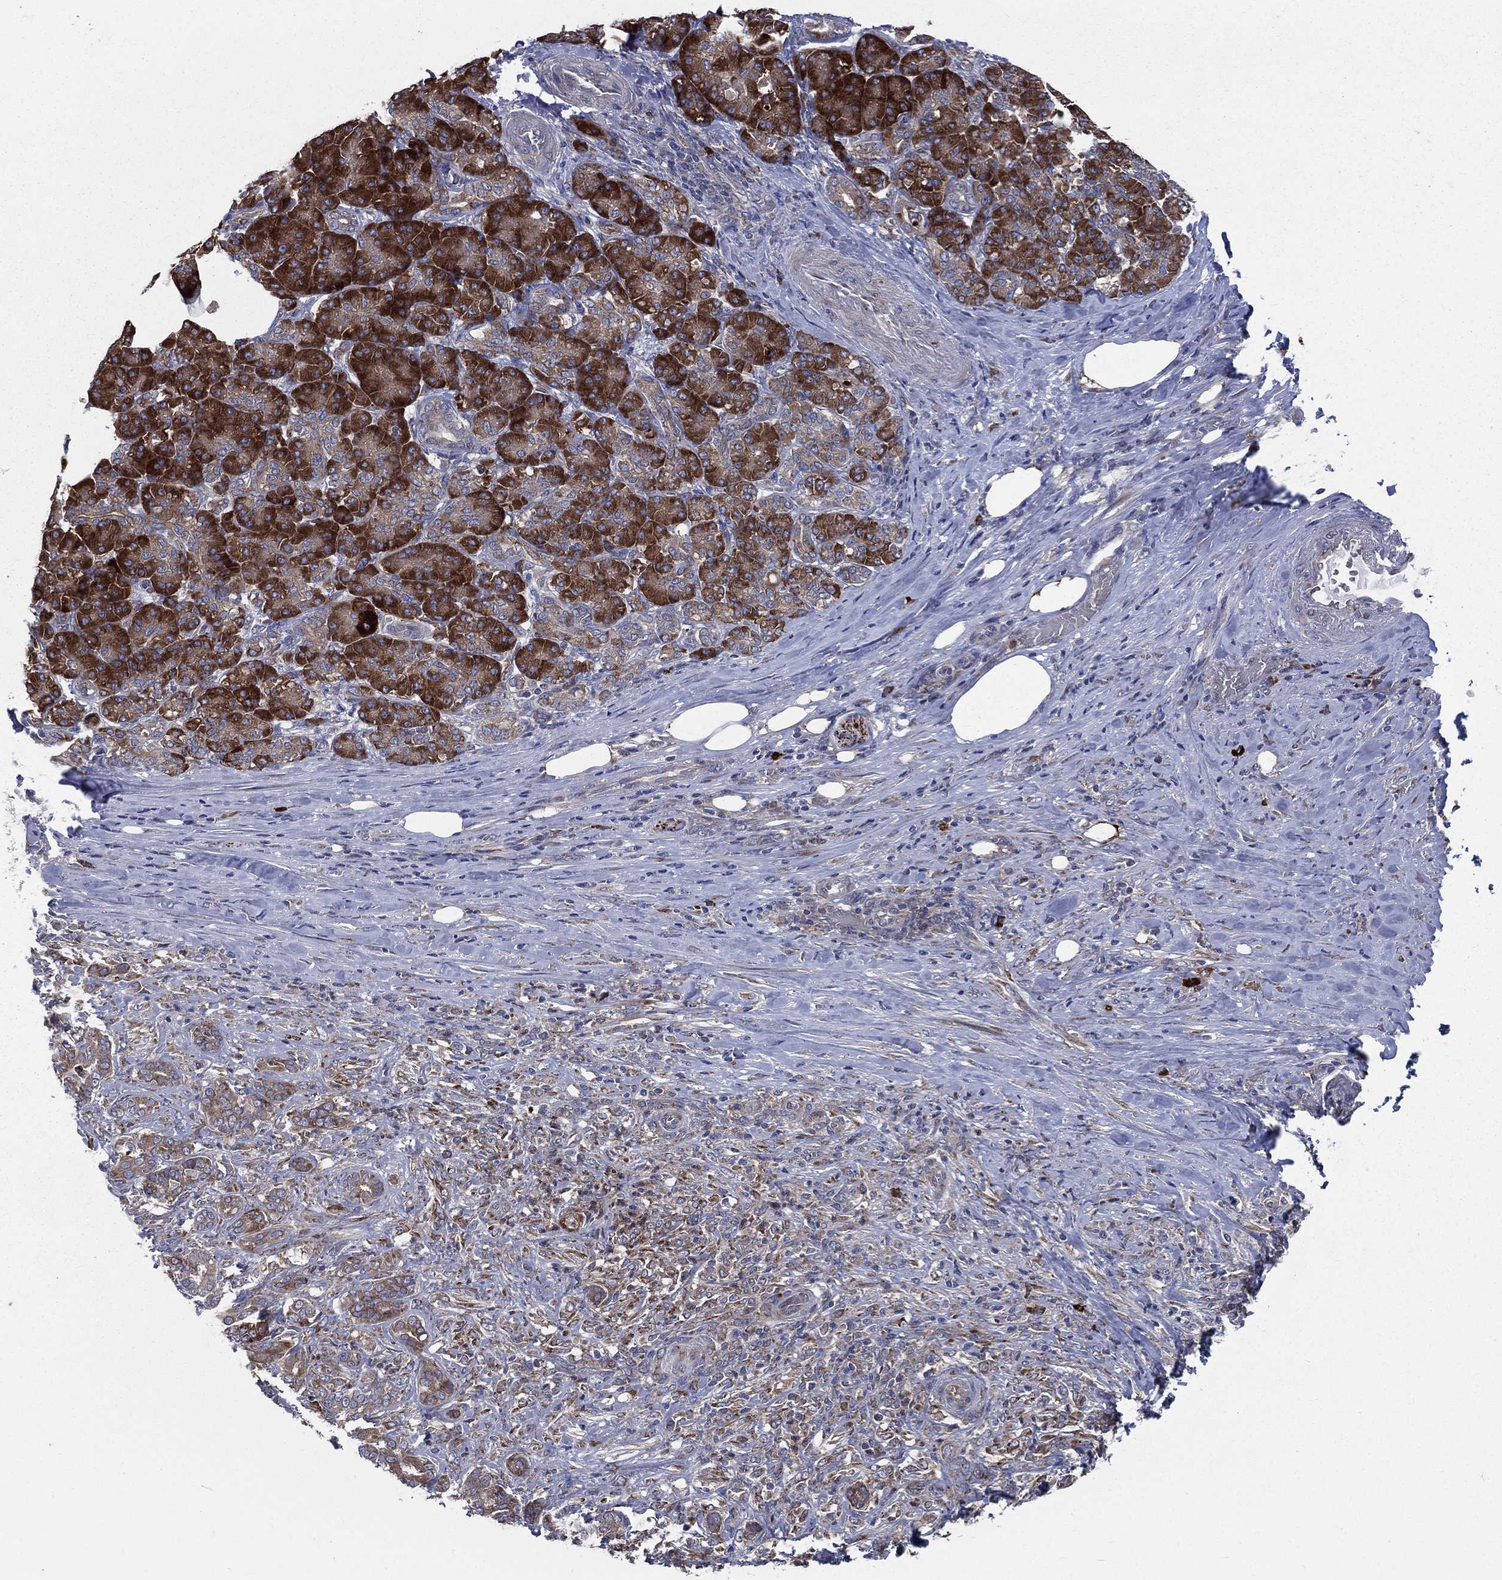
{"staining": {"intensity": "strong", "quantity": "25%-75%", "location": "cytoplasmic/membranous"}, "tissue": "pancreatic cancer", "cell_type": "Tumor cells", "image_type": "cancer", "snomed": [{"axis": "morphology", "description": "Normal tissue, NOS"}, {"axis": "morphology", "description": "Inflammation, NOS"}, {"axis": "morphology", "description": "Adenocarcinoma, NOS"}, {"axis": "topography", "description": "Pancreas"}], "caption": "Pancreatic cancer (adenocarcinoma) stained with immunohistochemistry (IHC) reveals strong cytoplasmic/membranous positivity in approximately 25%-75% of tumor cells.", "gene": "CCDC159", "patient": {"sex": "male", "age": 57}}